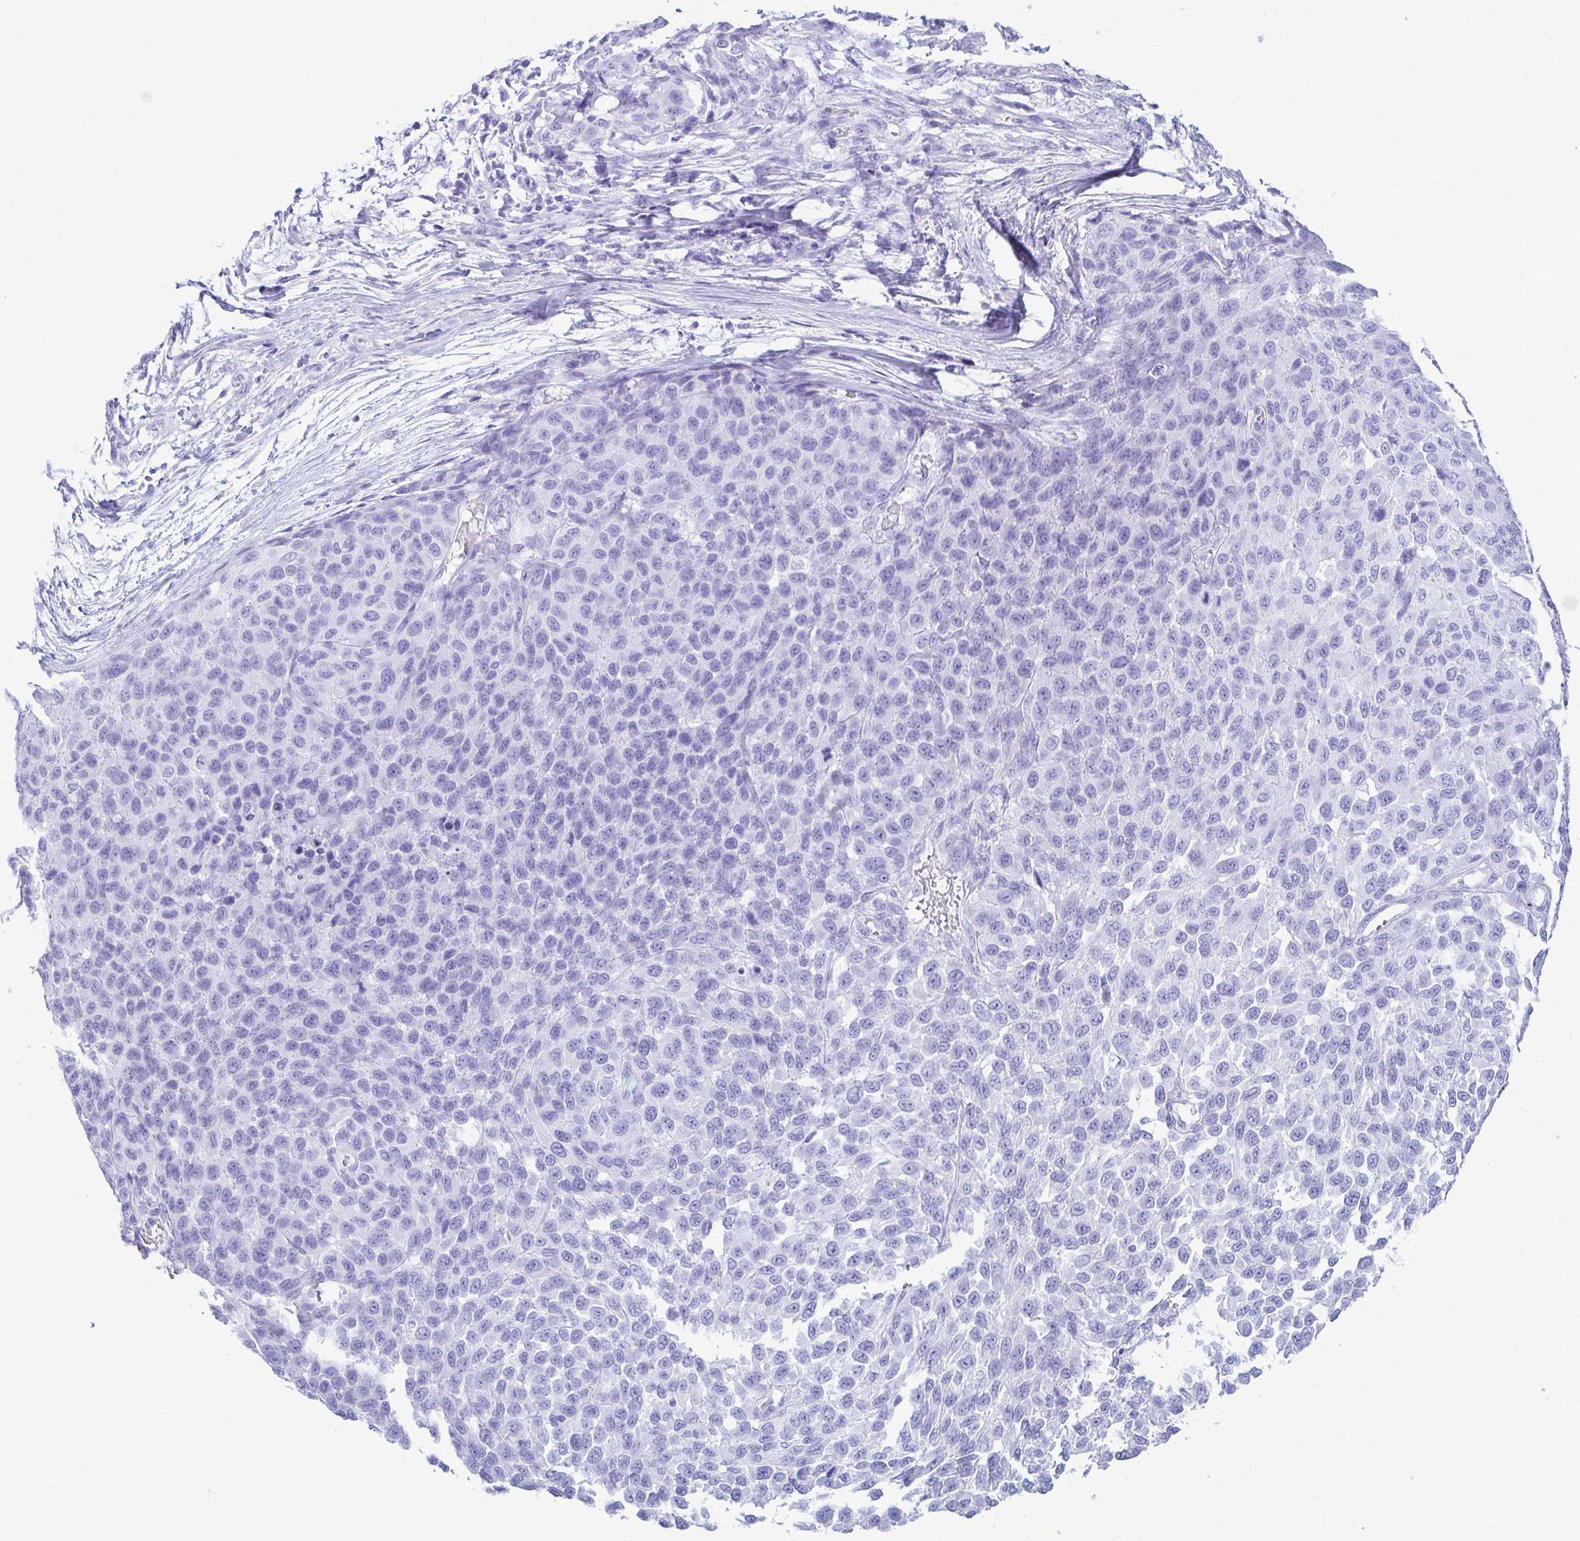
{"staining": {"intensity": "negative", "quantity": "none", "location": "none"}, "tissue": "melanoma", "cell_type": "Tumor cells", "image_type": "cancer", "snomed": [{"axis": "morphology", "description": "Malignant melanoma, NOS"}, {"axis": "topography", "description": "Skin"}], "caption": "Tumor cells show no significant protein staining in melanoma.", "gene": "ATP4B", "patient": {"sex": "male", "age": 62}}